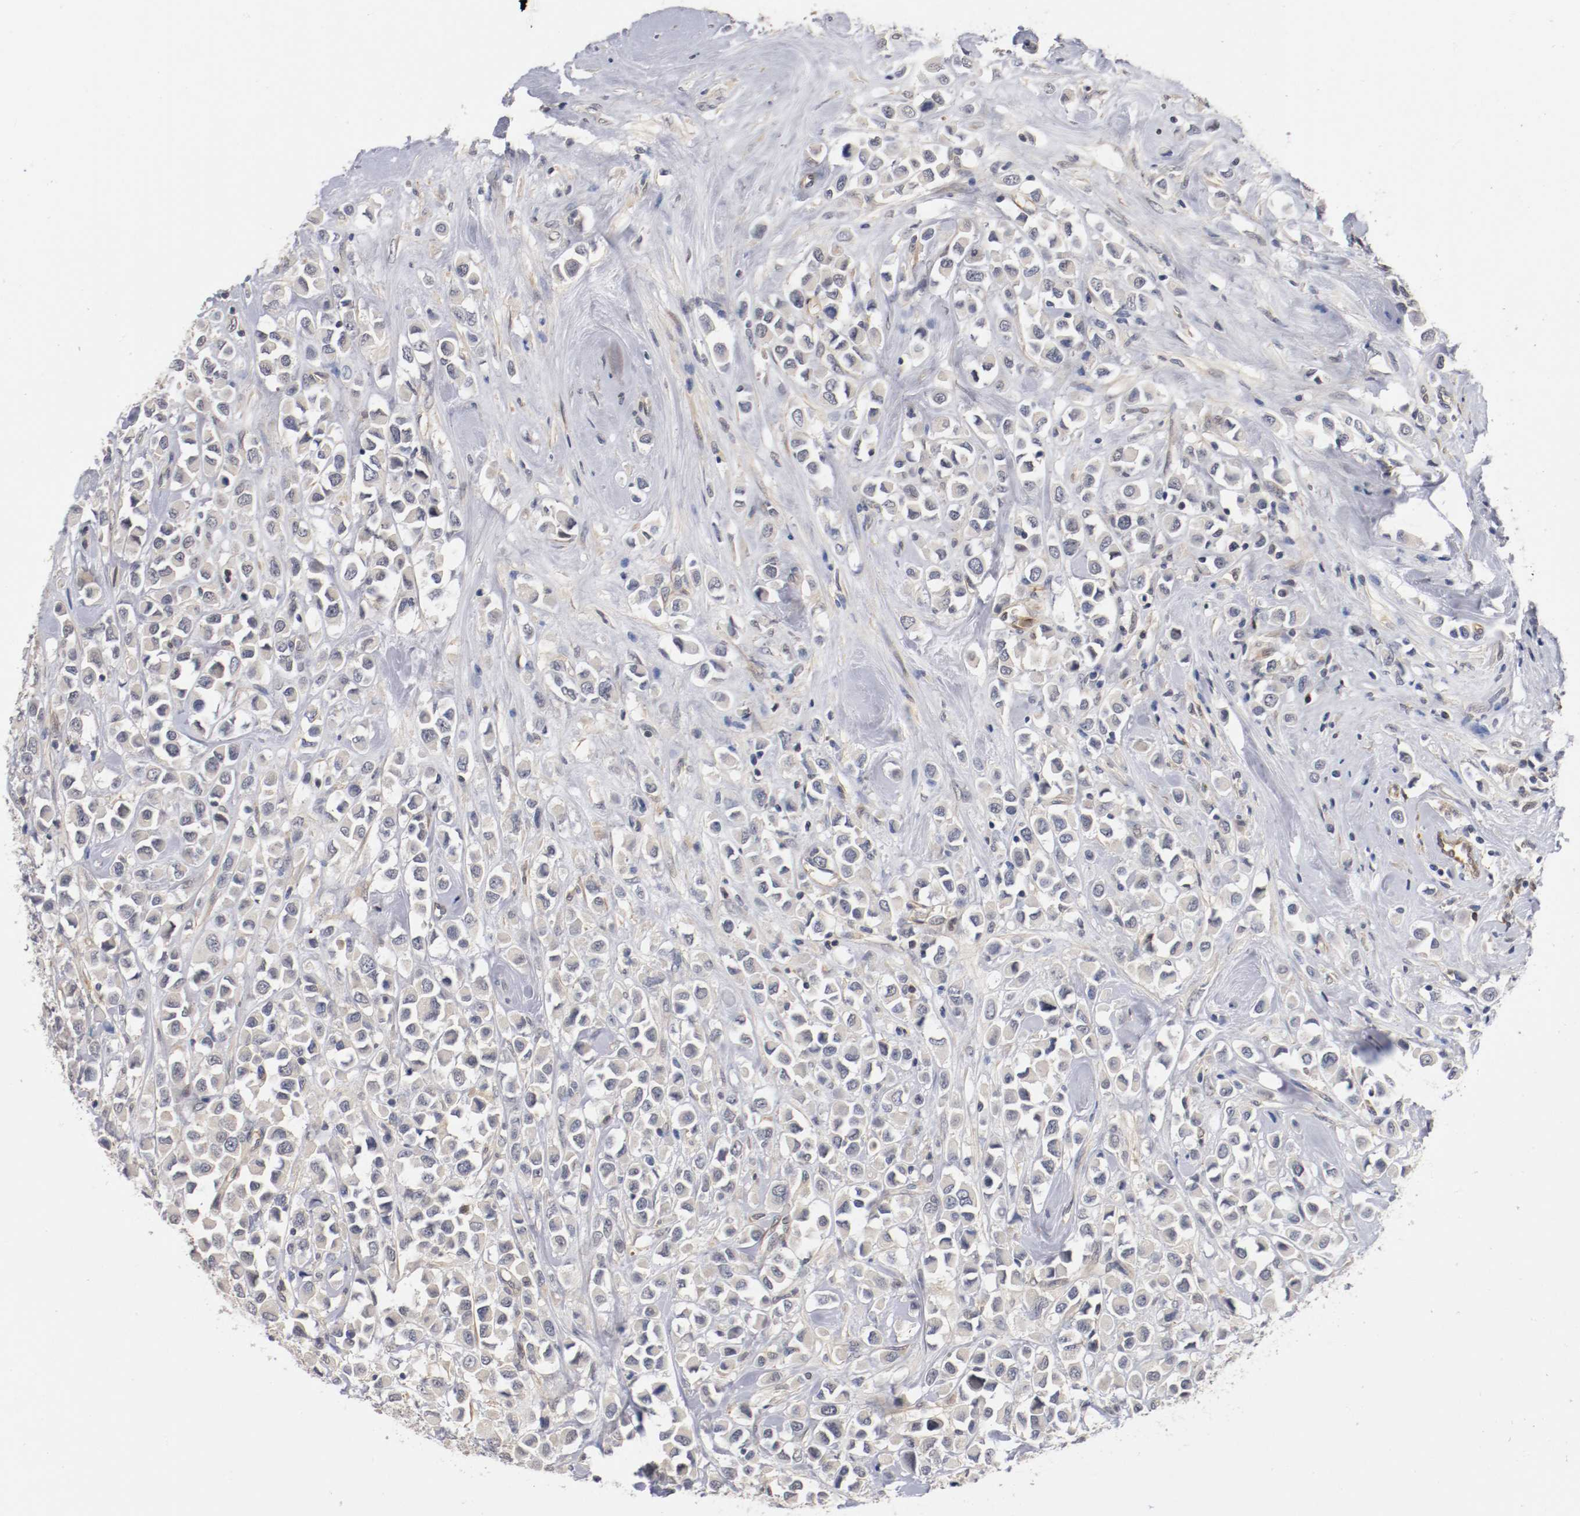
{"staining": {"intensity": "weak", "quantity": "<25%", "location": "cytoplasmic/membranous"}, "tissue": "breast cancer", "cell_type": "Tumor cells", "image_type": "cancer", "snomed": [{"axis": "morphology", "description": "Duct carcinoma"}, {"axis": "topography", "description": "Breast"}], "caption": "A micrograph of human breast invasive ductal carcinoma is negative for staining in tumor cells. (Stains: DAB (3,3'-diaminobenzidine) immunohistochemistry (IHC) with hematoxylin counter stain, Microscopy: brightfield microscopy at high magnification).", "gene": "RBM23", "patient": {"sex": "female", "age": 61}}